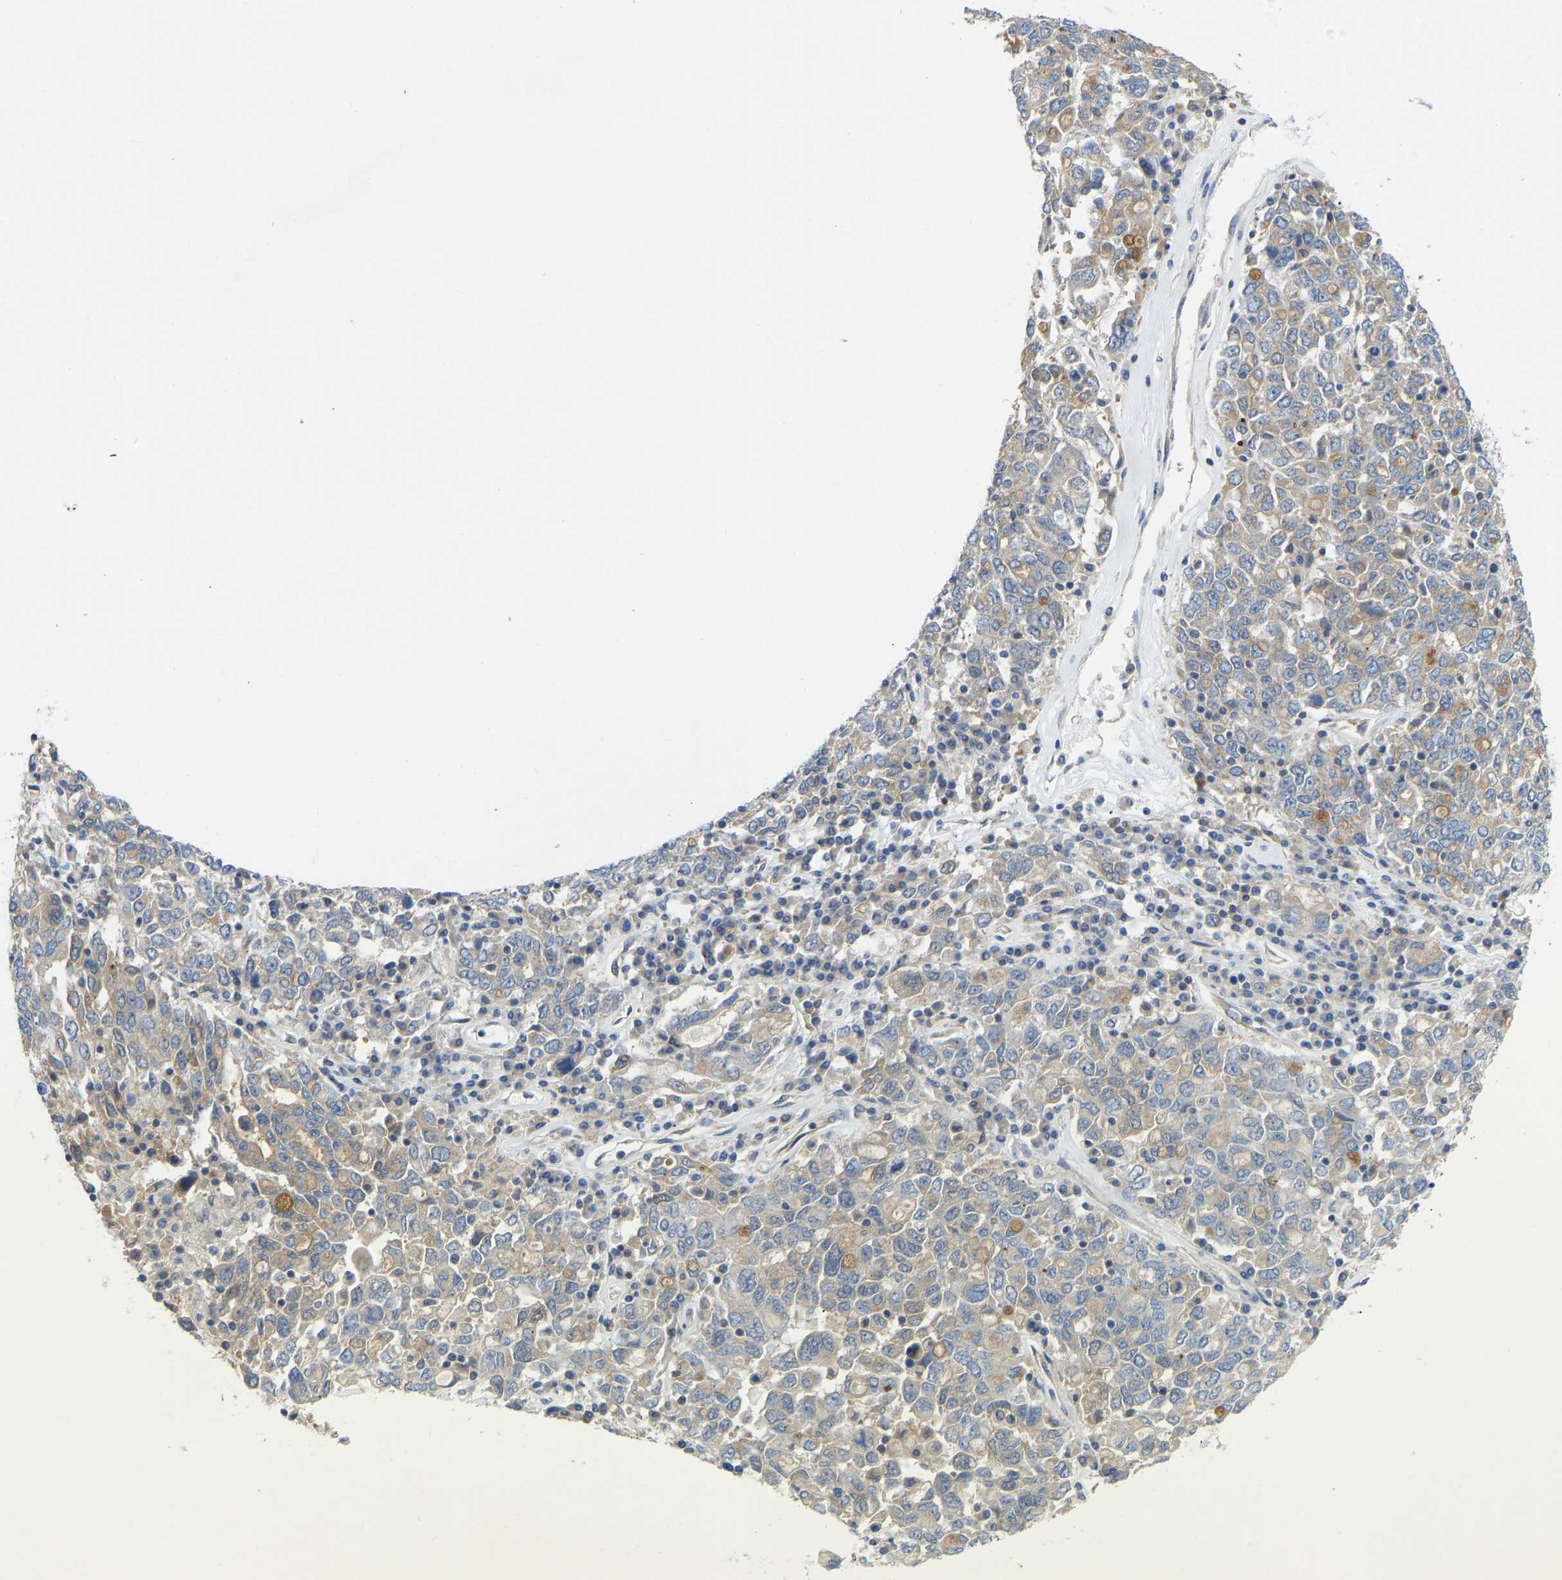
{"staining": {"intensity": "weak", "quantity": "<25%", "location": "cytoplasmic/membranous"}, "tissue": "ovarian cancer", "cell_type": "Tumor cells", "image_type": "cancer", "snomed": [{"axis": "morphology", "description": "Carcinoma, endometroid"}, {"axis": "topography", "description": "Ovary"}], "caption": "Histopathology image shows no protein positivity in tumor cells of ovarian cancer tissue.", "gene": "PPP3CA", "patient": {"sex": "female", "age": 62}}